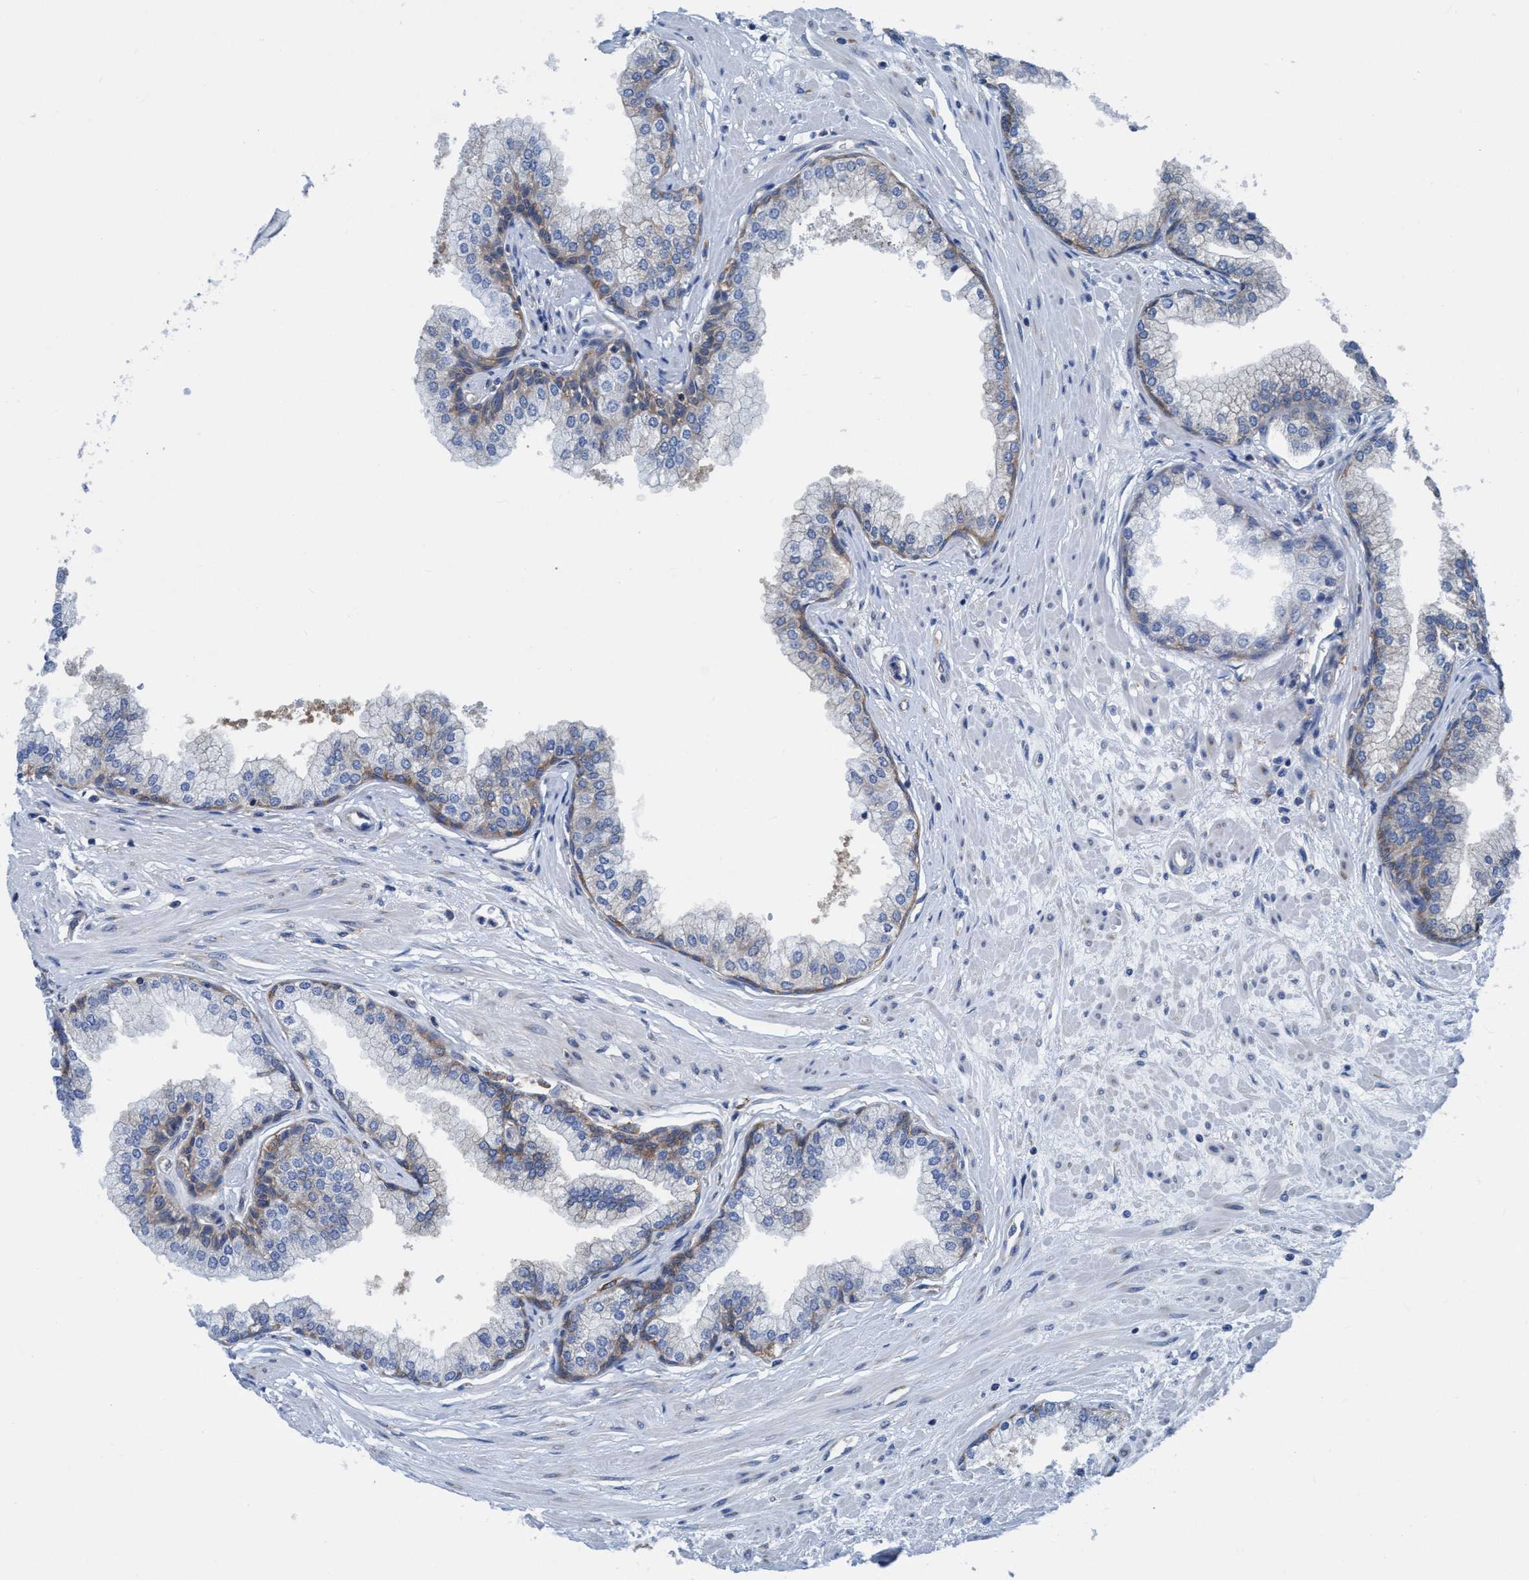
{"staining": {"intensity": "moderate", "quantity": "25%-75%", "location": "cytoplasmic/membranous"}, "tissue": "prostate", "cell_type": "Glandular cells", "image_type": "normal", "snomed": [{"axis": "morphology", "description": "Normal tissue, NOS"}, {"axis": "morphology", "description": "Urothelial carcinoma, Low grade"}, {"axis": "topography", "description": "Urinary bladder"}, {"axis": "topography", "description": "Prostate"}], "caption": "Immunohistochemical staining of unremarkable human prostate shows medium levels of moderate cytoplasmic/membranous staining in approximately 25%-75% of glandular cells. Using DAB (brown) and hematoxylin (blue) stains, captured at high magnification using brightfield microscopy.", "gene": "NMT1", "patient": {"sex": "male", "age": 60}}